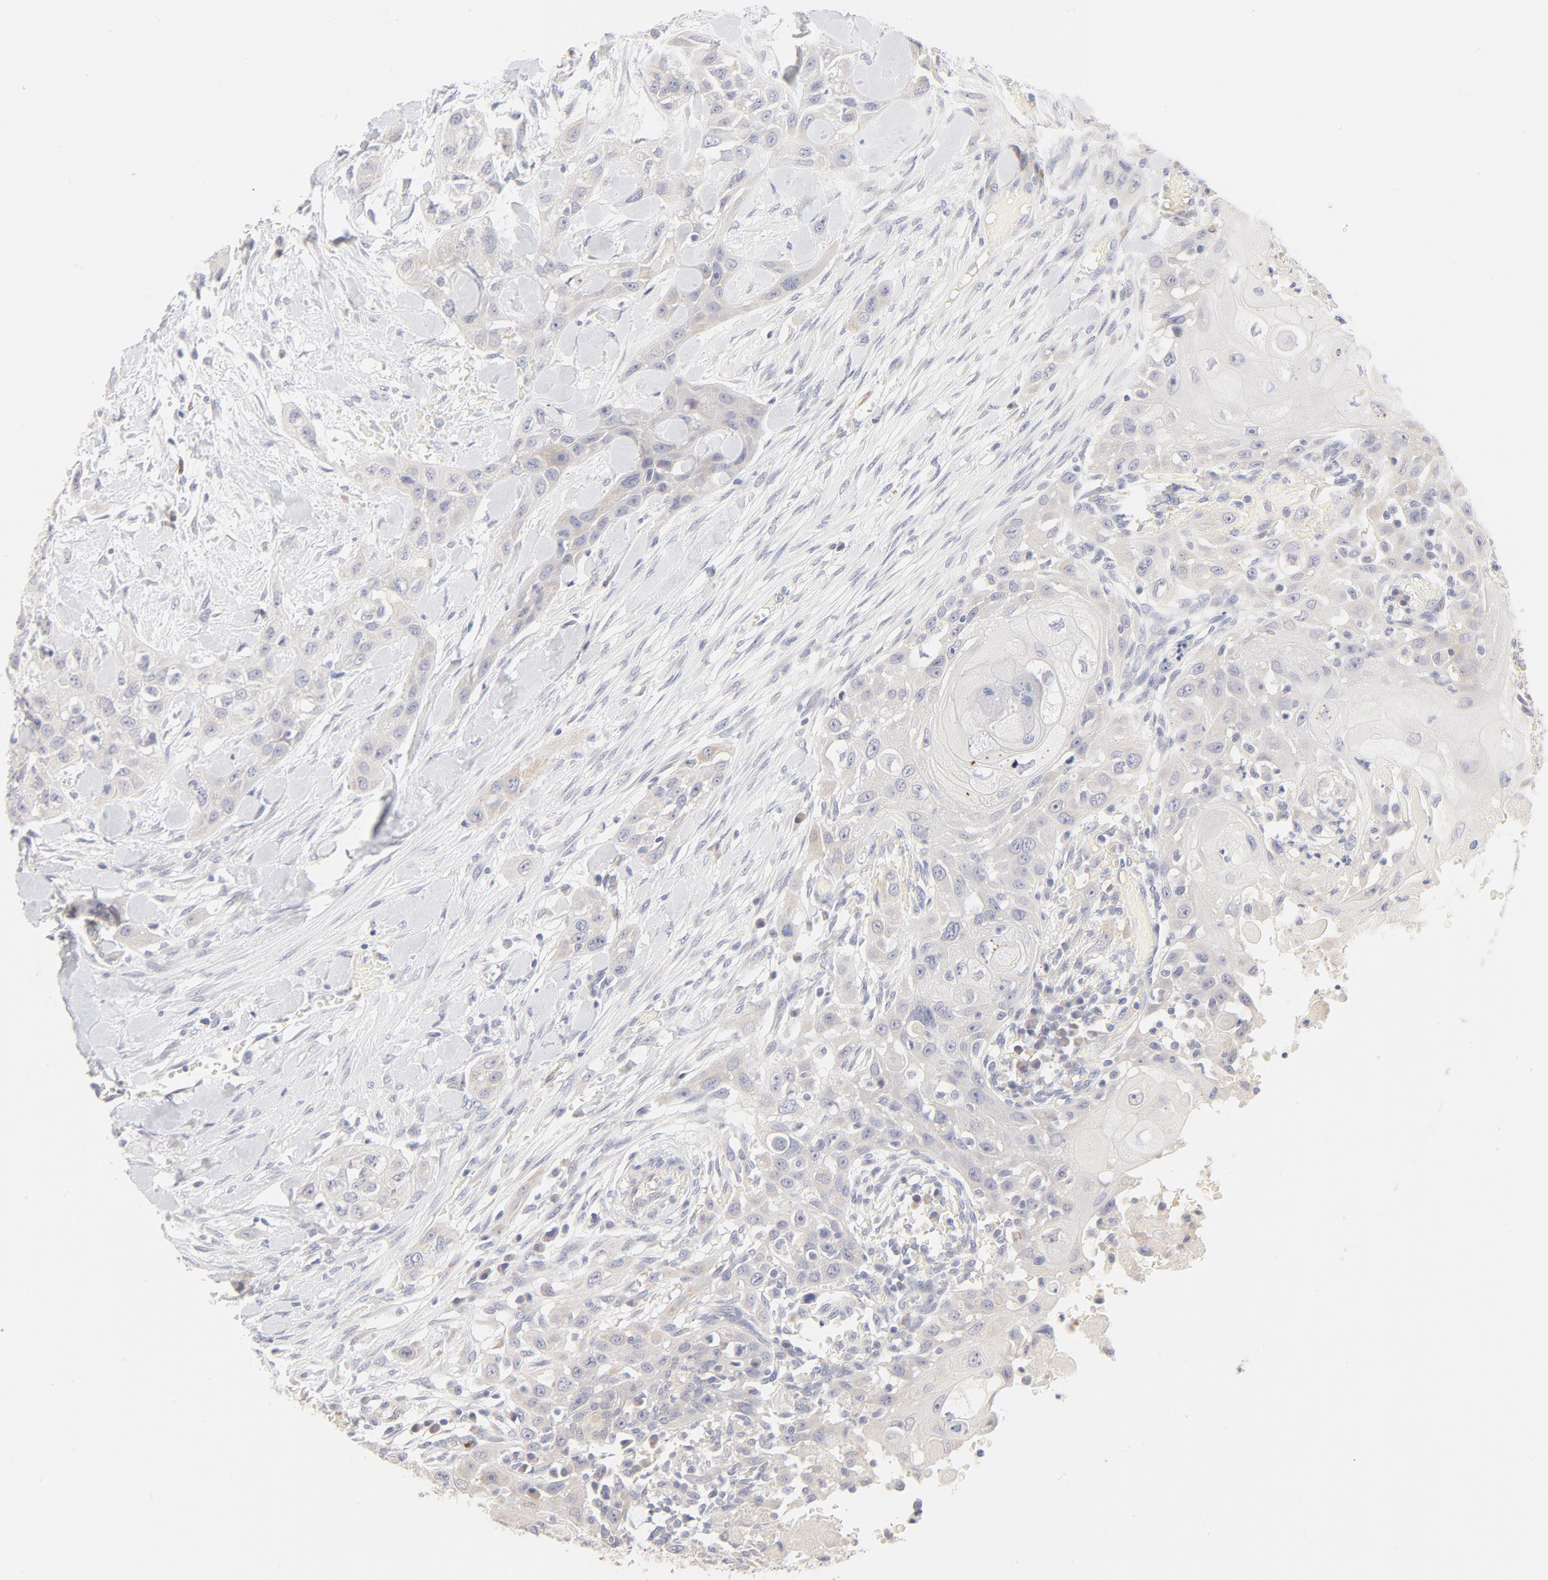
{"staining": {"intensity": "strong", "quantity": "25%-75%", "location": "cytoplasmic/membranous"}, "tissue": "head and neck cancer", "cell_type": "Tumor cells", "image_type": "cancer", "snomed": [{"axis": "morphology", "description": "Neoplasm, malignant, NOS"}, {"axis": "topography", "description": "Salivary gland"}, {"axis": "topography", "description": "Head-Neck"}], "caption": "DAB immunohistochemical staining of malignant neoplasm (head and neck) demonstrates strong cytoplasmic/membranous protein staining in about 25%-75% of tumor cells.", "gene": "NKX2-2", "patient": {"sex": "male", "age": 43}}